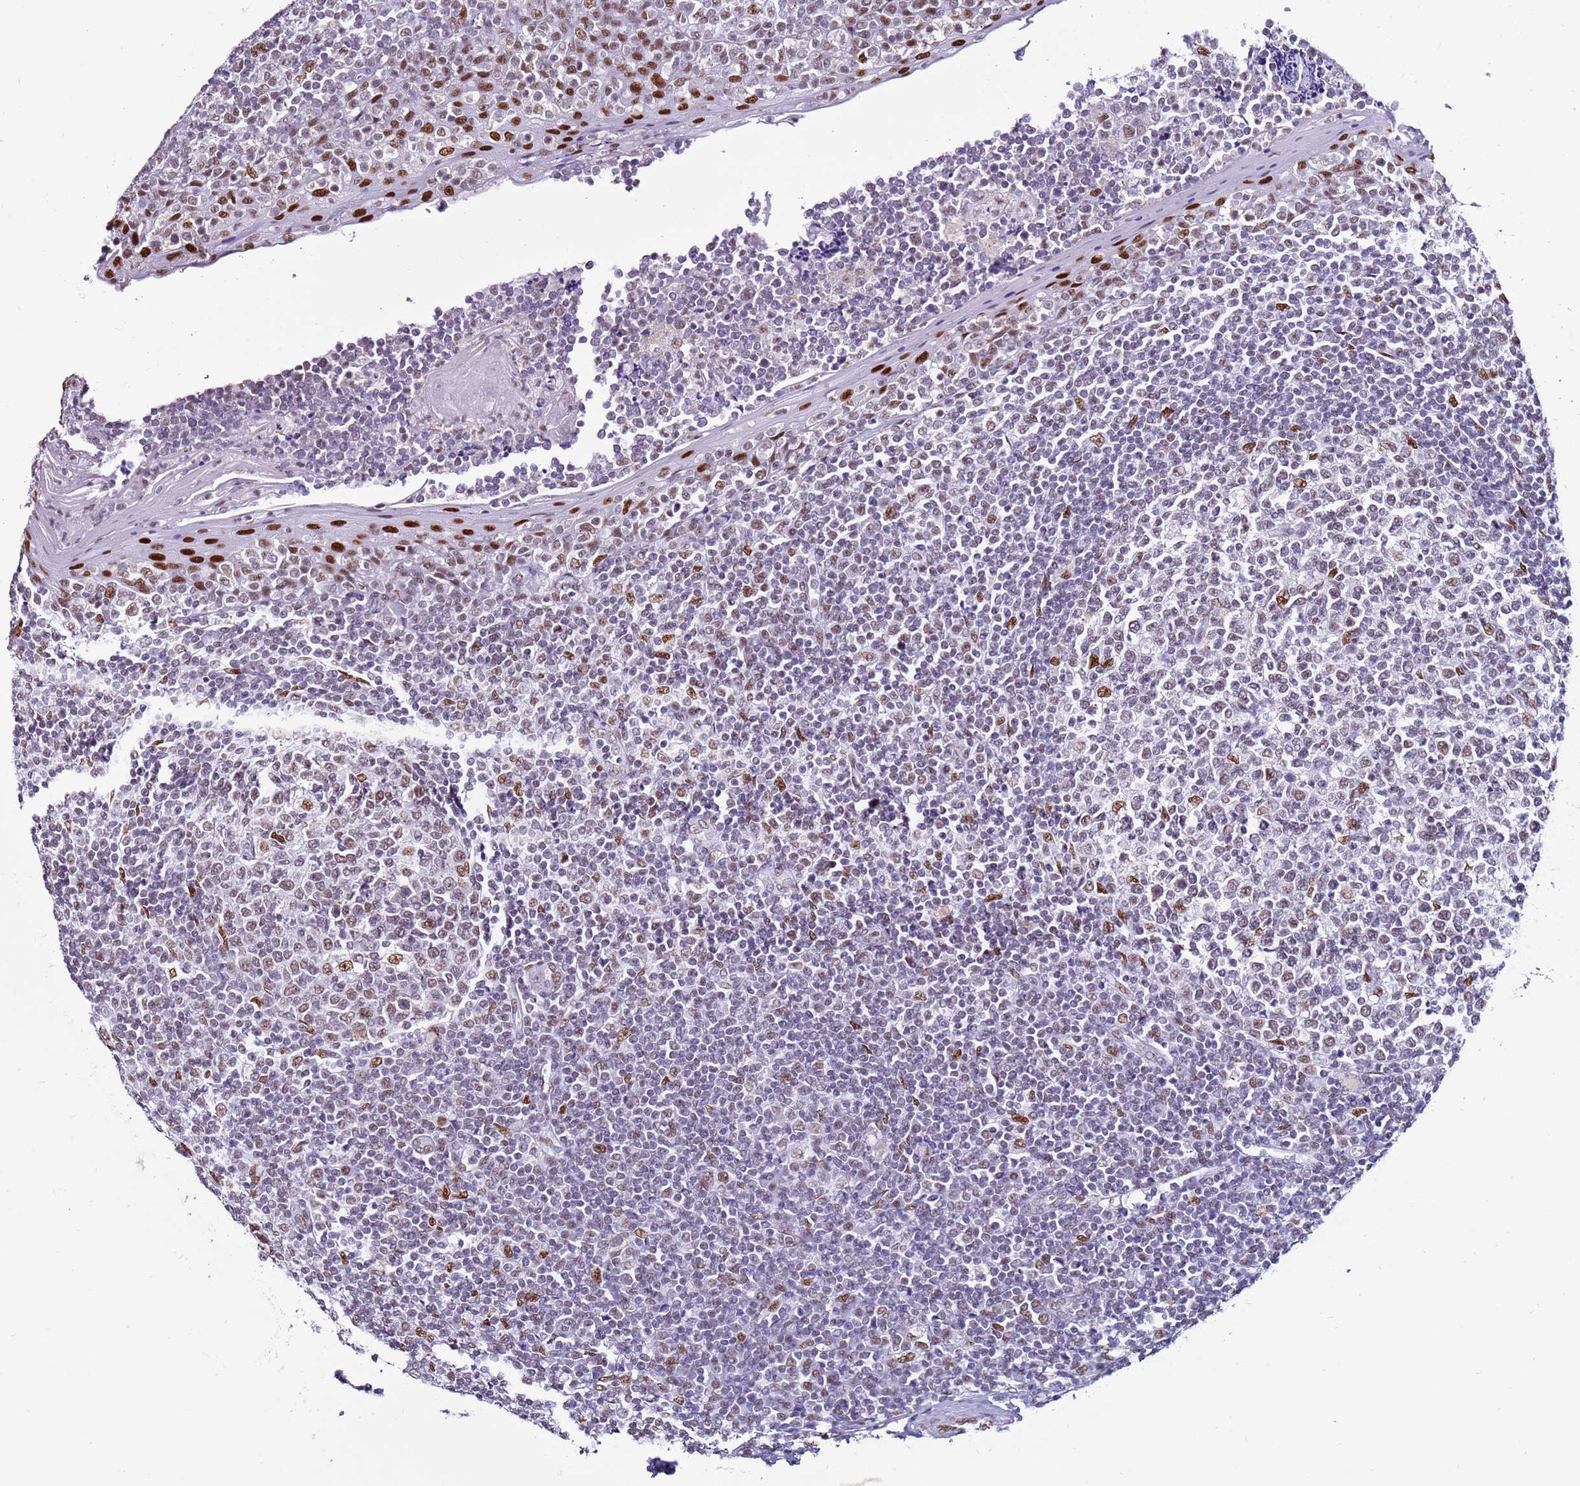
{"staining": {"intensity": "strong", "quantity": "<25%", "location": "nuclear"}, "tissue": "tonsil", "cell_type": "Germinal center cells", "image_type": "normal", "snomed": [{"axis": "morphology", "description": "Normal tissue, NOS"}, {"axis": "topography", "description": "Tonsil"}], "caption": "Protein analysis of benign tonsil exhibits strong nuclear positivity in approximately <25% of germinal center cells. (brown staining indicates protein expression, while blue staining denotes nuclei).", "gene": "KPNA4", "patient": {"sex": "female", "age": 19}}